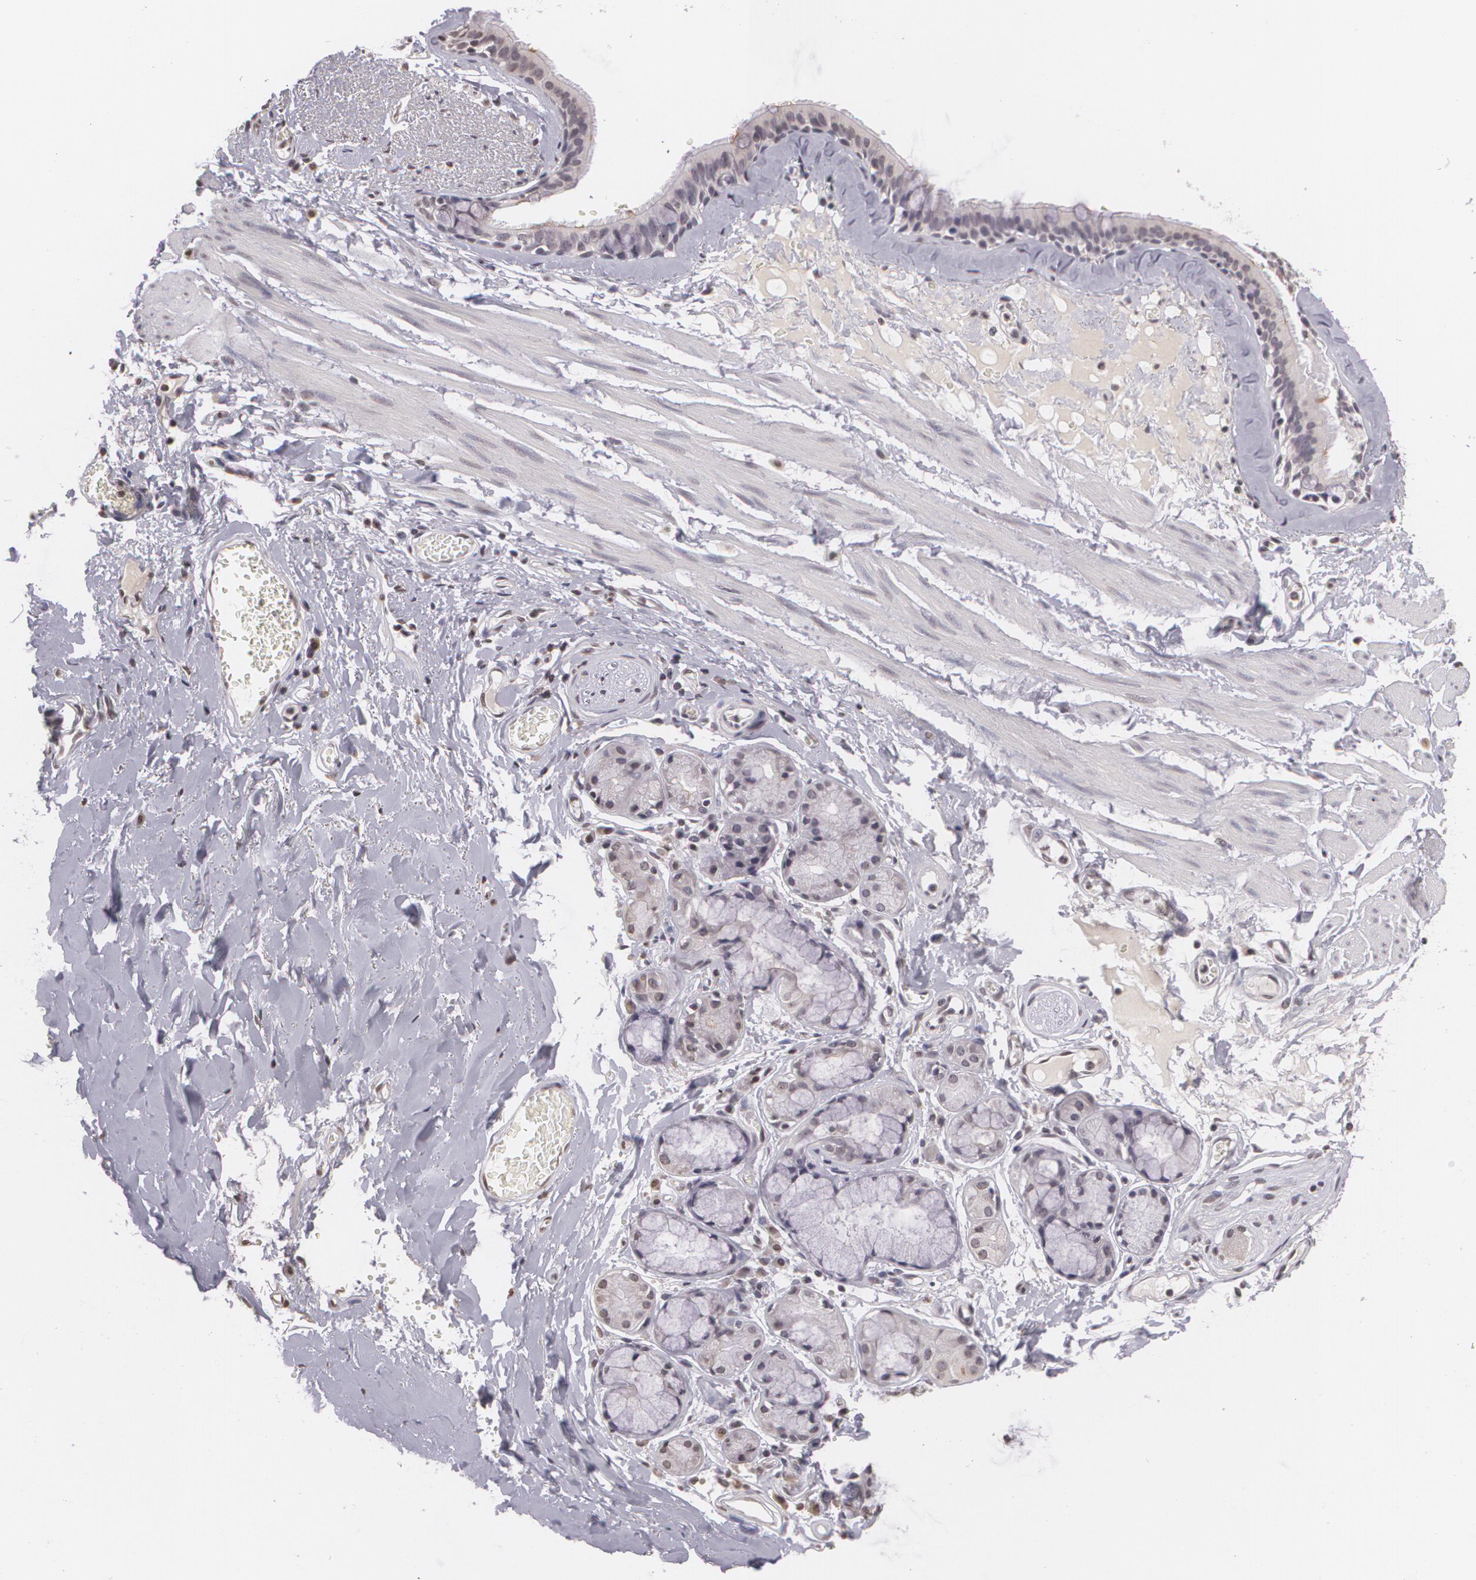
{"staining": {"intensity": "negative", "quantity": "none", "location": "none"}, "tissue": "bronchus", "cell_type": "Respiratory epithelial cells", "image_type": "normal", "snomed": [{"axis": "morphology", "description": "Normal tissue, NOS"}, {"axis": "topography", "description": "Bronchus"}, {"axis": "topography", "description": "Lung"}], "caption": "This is an immunohistochemistry photomicrograph of normal human bronchus. There is no expression in respiratory epithelial cells.", "gene": "MUC1", "patient": {"sex": "female", "age": 56}}